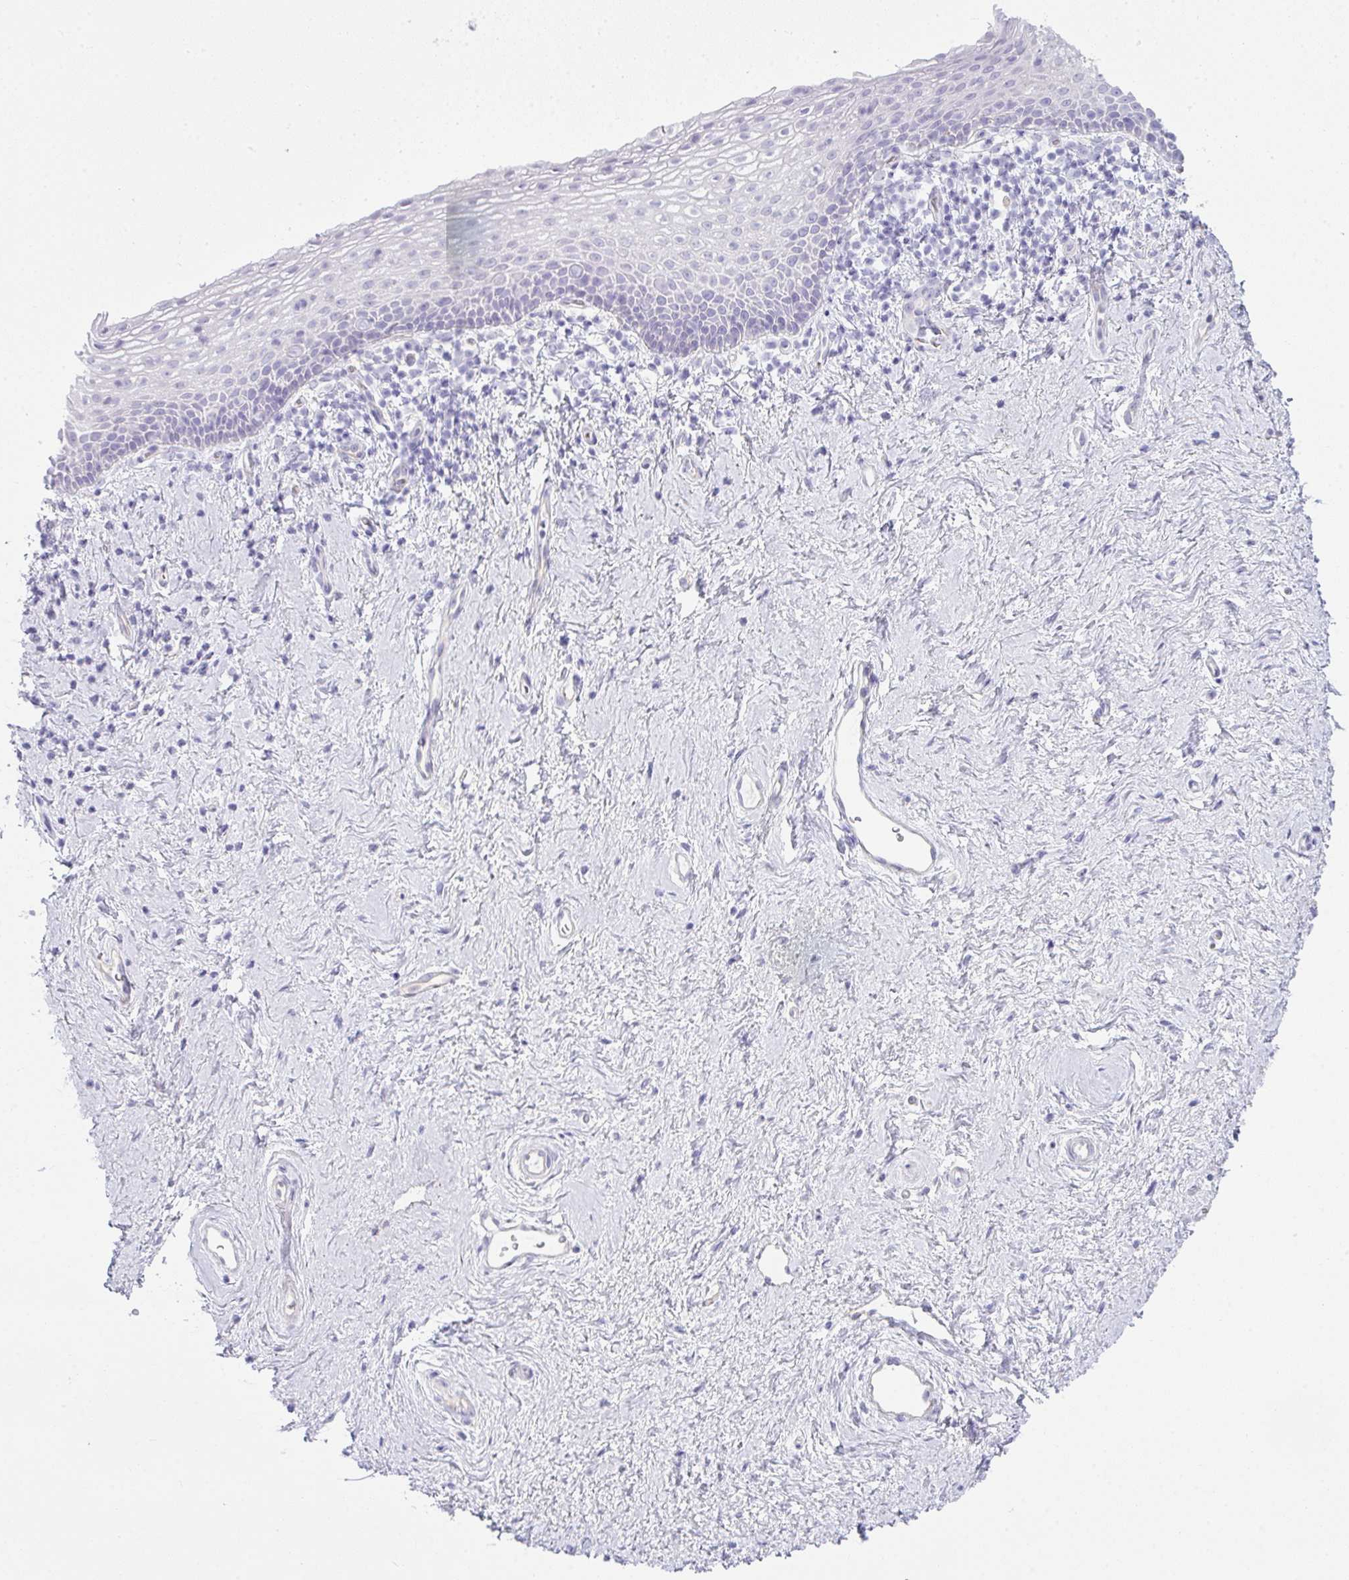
{"staining": {"intensity": "negative", "quantity": "none", "location": "none"}, "tissue": "vagina", "cell_type": "Squamous epithelial cells", "image_type": "normal", "snomed": [{"axis": "morphology", "description": "Normal tissue, NOS"}, {"axis": "topography", "description": "Vagina"}], "caption": "Human vagina stained for a protein using immunohistochemistry (IHC) displays no expression in squamous epithelial cells.", "gene": "RASL10A", "patient": {"sex": "female", "age": 61}}